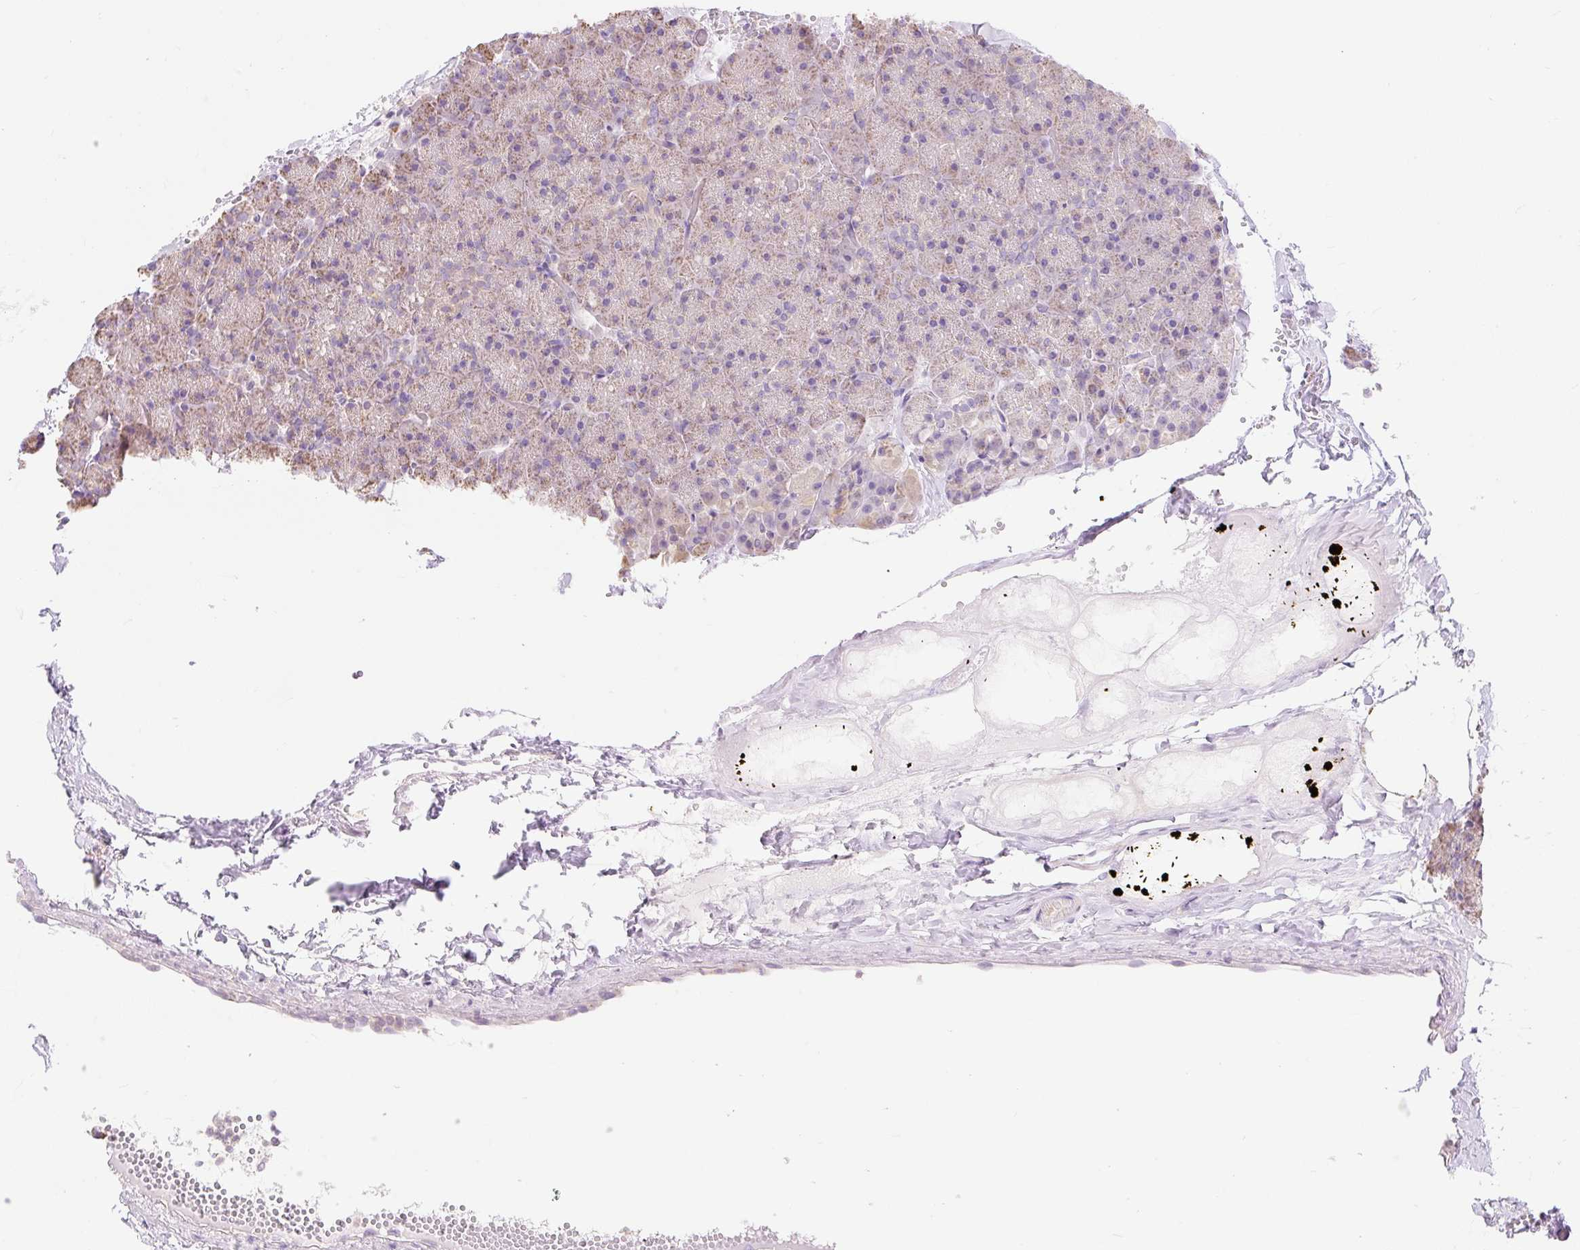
{"staining": {"intensity": "moderate", "quantity": "25%-75%", "location": "cytoplasmic/membranous"}, "tissue": "pancreas", "cell_type": "Exocrine glandular cells", "image_type": "normal", "snomed": [{"axis": "morphology", "description": "Normal tissue, NOS"}, {"axis": "topography", "description": "Pancreas"}], "caption": "This image shows IHC staining of unremarkable human pancreas, with medium moderate cytoplasmic/membranous staining in about 25%-75% of exocrine glandular cells.", "gene": "DHX35", "patient": {"sex": "male", "age": 36}}